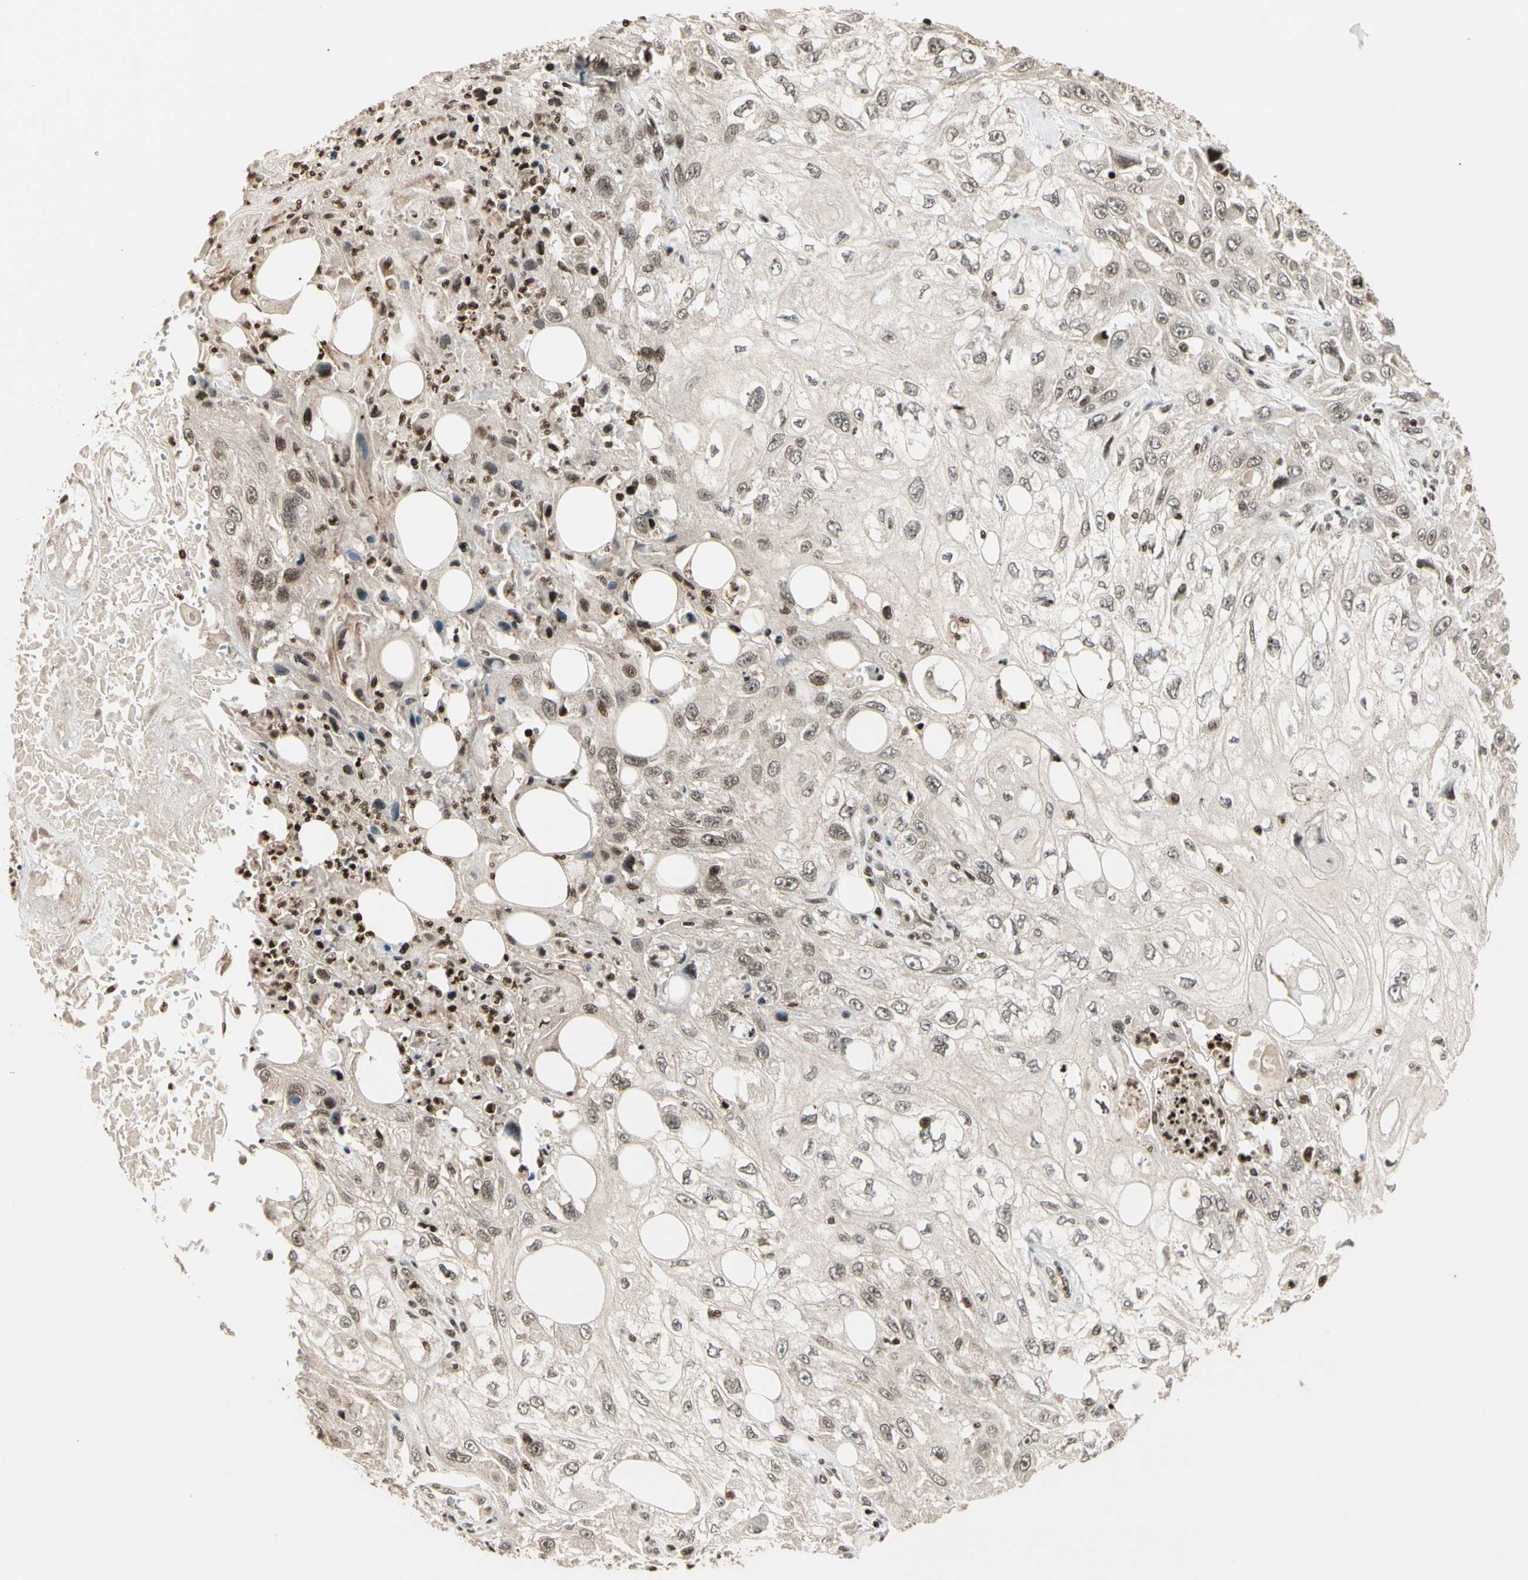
{"staining": {"intensity": "weak", "quantity": "<25%", "location": "nuclear"}, "tissue": "skin cancer", "cell_type": "Tumor cells", "image_type": "cancer", "snomed": [{"axis": "morphology", "description": "Squamous cell carcinoma, NOS"}, {"axis": "topography", "description": "Skin"}], "caption": "IHC micrograph of human skin cancer (squamous cell carcinoma) stained for a protein (brown), which demonstrates no expression in tumor cells.", "gene": "TSHZ3", "patient": {"sex": "male", "age": 75}}